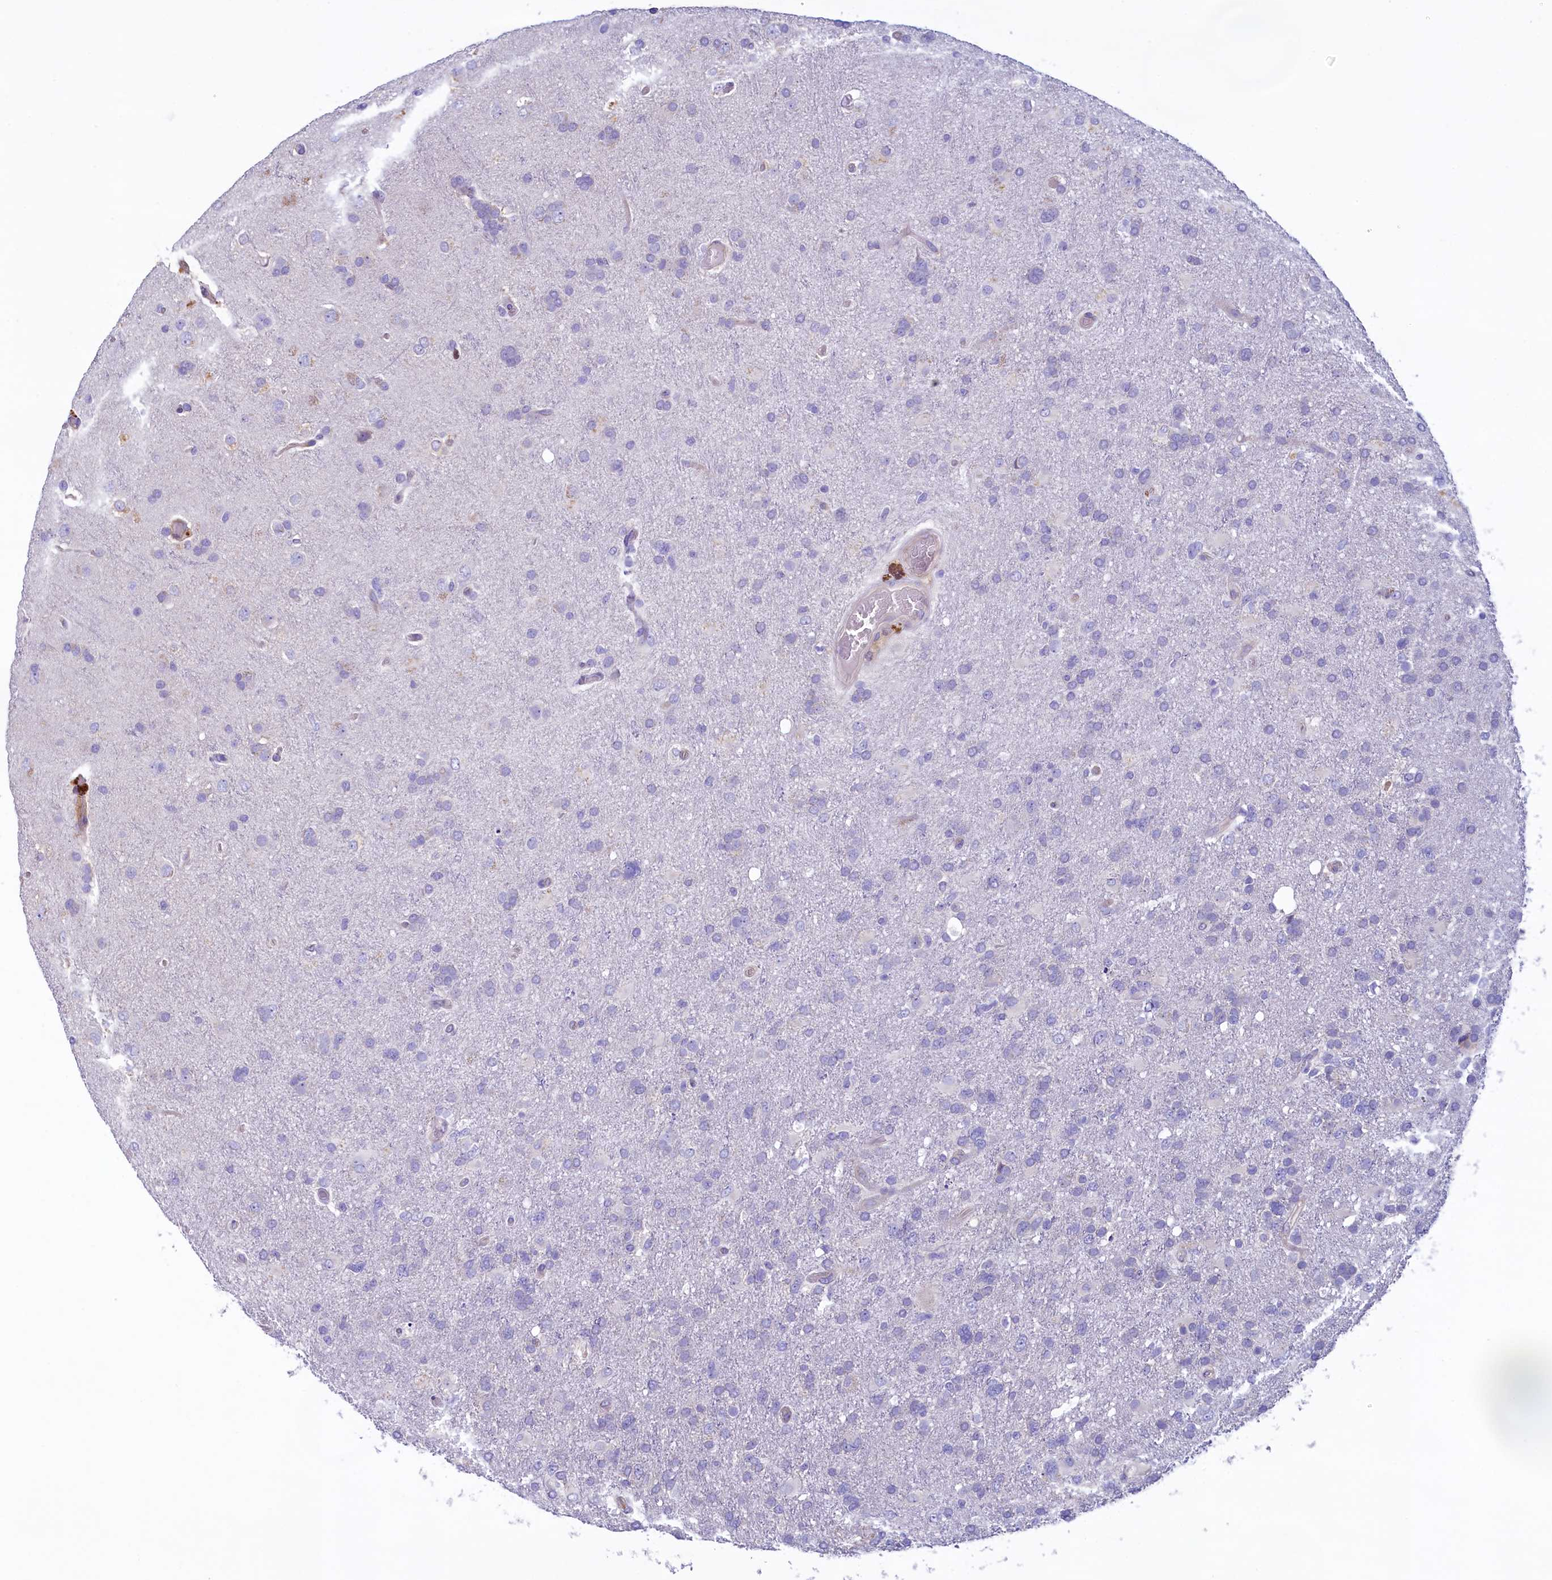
{"staining": {"intensity": "negative", "quantity": "none", "location": "none"}, "tissue": "glioma", "cell_type": "Tumor cells", "image_type": "cancer", "snomed": [{"axis": "morphology", "description": "Glioma, malignant, High grade"}, {"axis": "topography", "description": "Brain"}], "caption": "IHC of glioma exhibits no staining in tumor cells.", "gene": "KRBOX5", "patient": {"sex": "male", "age": 61}}